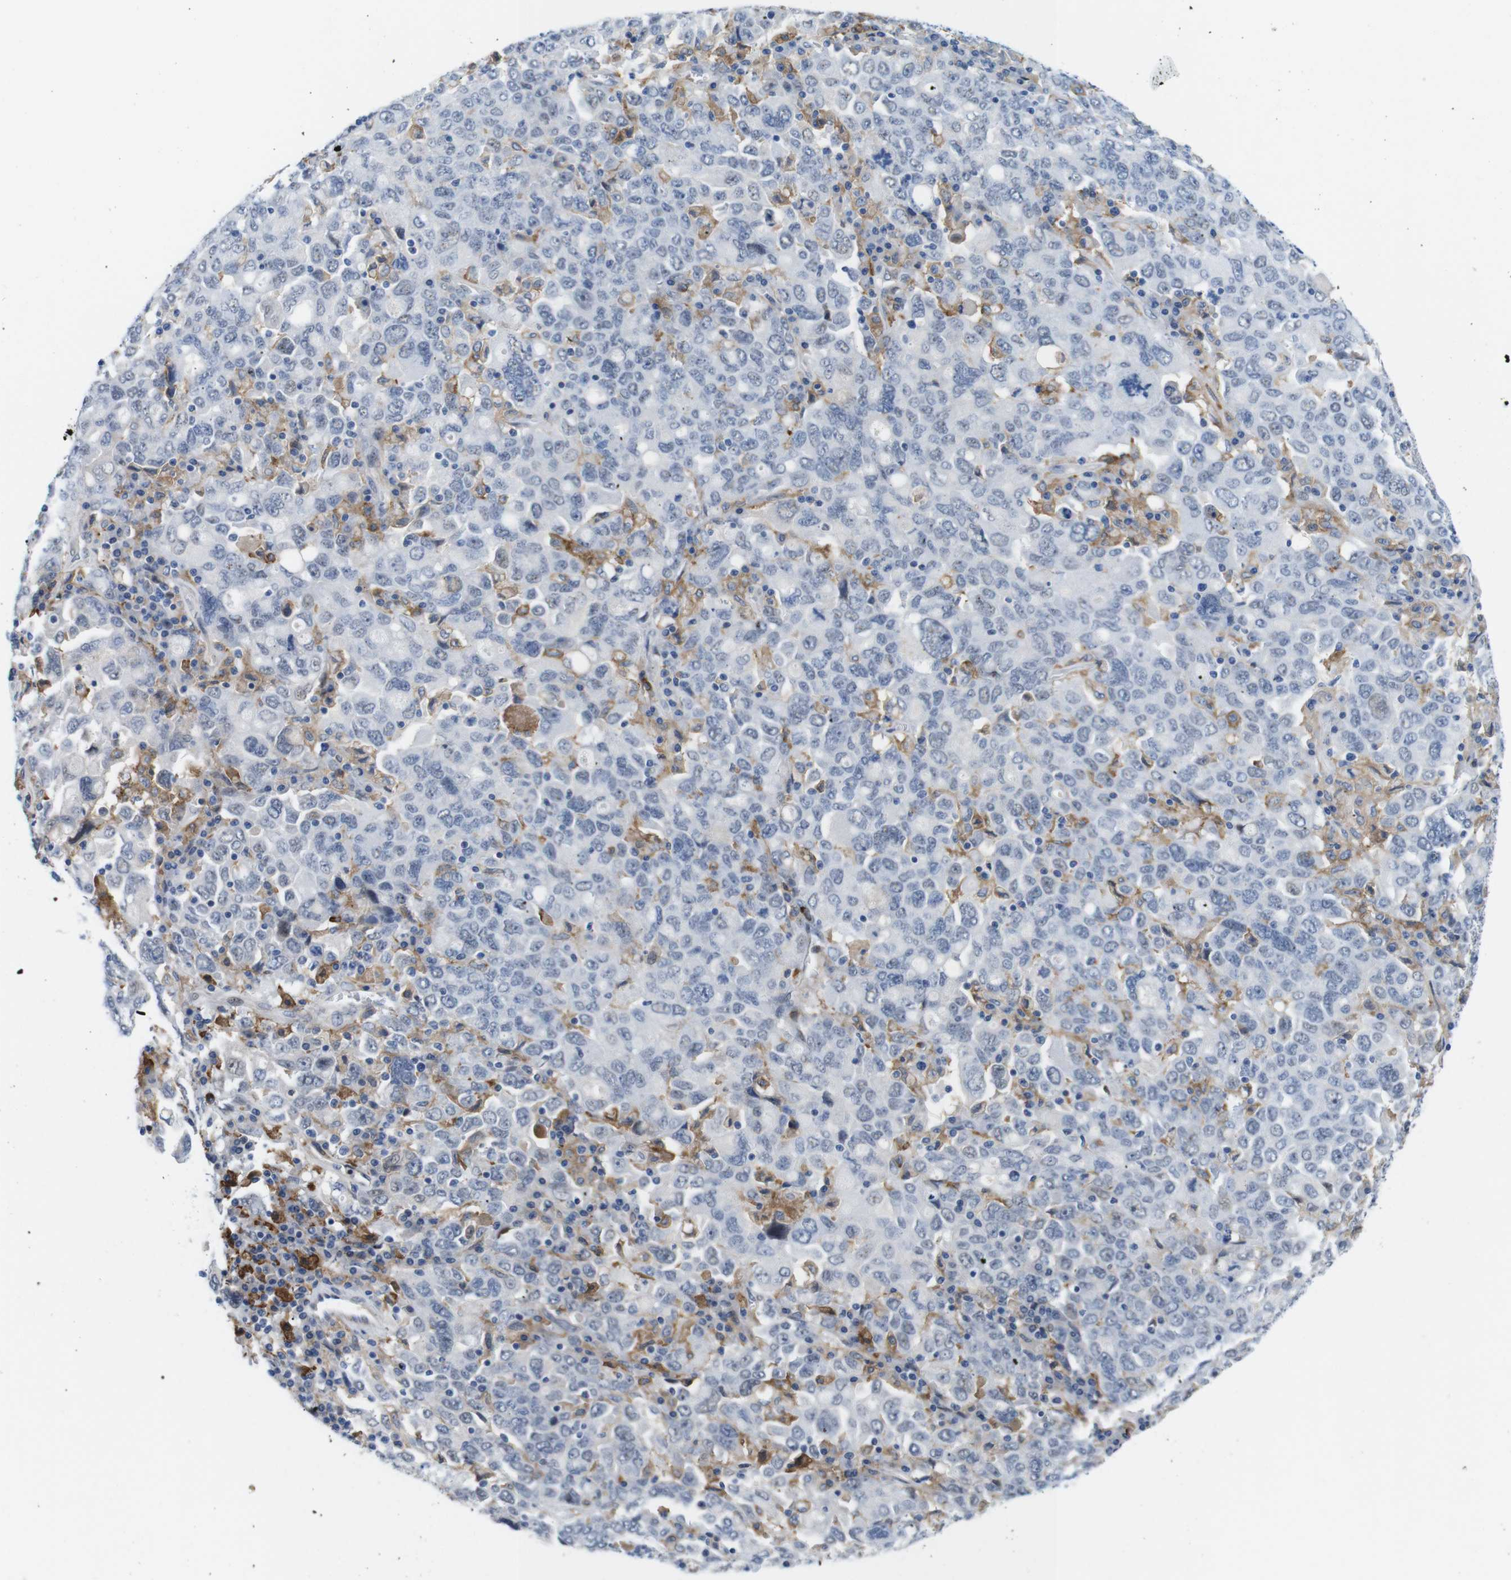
{"staining": {"intensity": "negative", "quantity": "none", "location": "none"}, "tissue": "ovarian cancer", "cell_type": "Tumor cells", "image_type": "cancer", "snomed": [{"axis": "morphology", "description": "Carcinoma, endometroid"}, {"axis": "topography", "description": "Ovary"}], "caption": "Immunohistochemical staining of ovarian endometroid carcinoma shows no significant staining in tumor cells. (DAB immunohistochemistry (IHC) with hematoxylin counter stain).", "gene": "CD300C", "patient": {"sex": "female", "age": 62}}